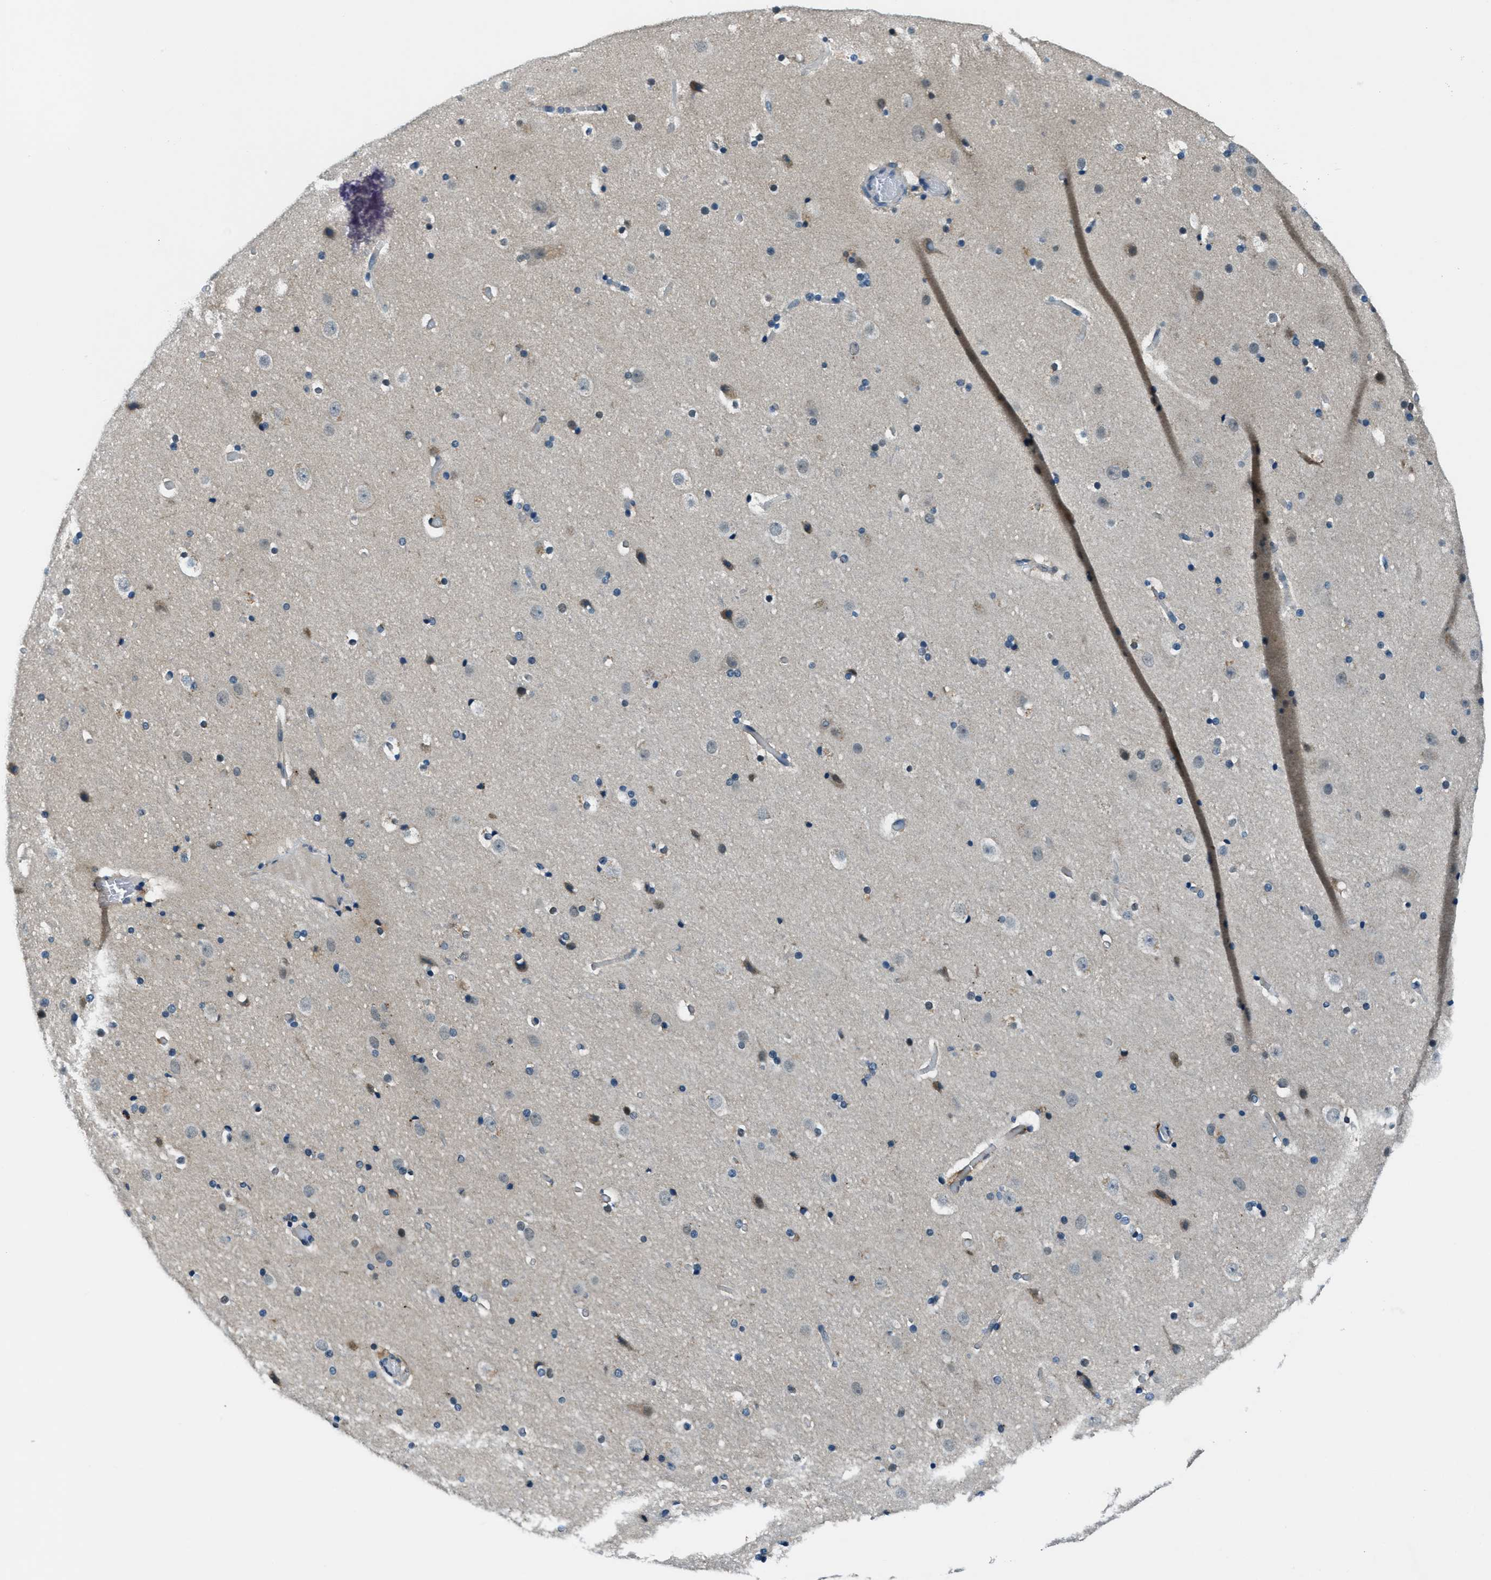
{"staining": {"intensity": "negative", "quantity": "none", "location": "none"}, "tissue": "cerebral cortex", "cell_type": "Endothelial cells", "image_type": "normal", "snomed": [{"axis": "morphology", "description": "Normal tissue, NOS"}, {"axis": "topography", "description": "Cerebral cortex"}], "caption": "Immunohistochemistry (IHC) histopathology image of benign cerebral cortex stained for a protein (brown), which demonstrates no staining in endothelial cells.", "gene": "GINM1", "patient": {"sex": "male", "age": 57}}